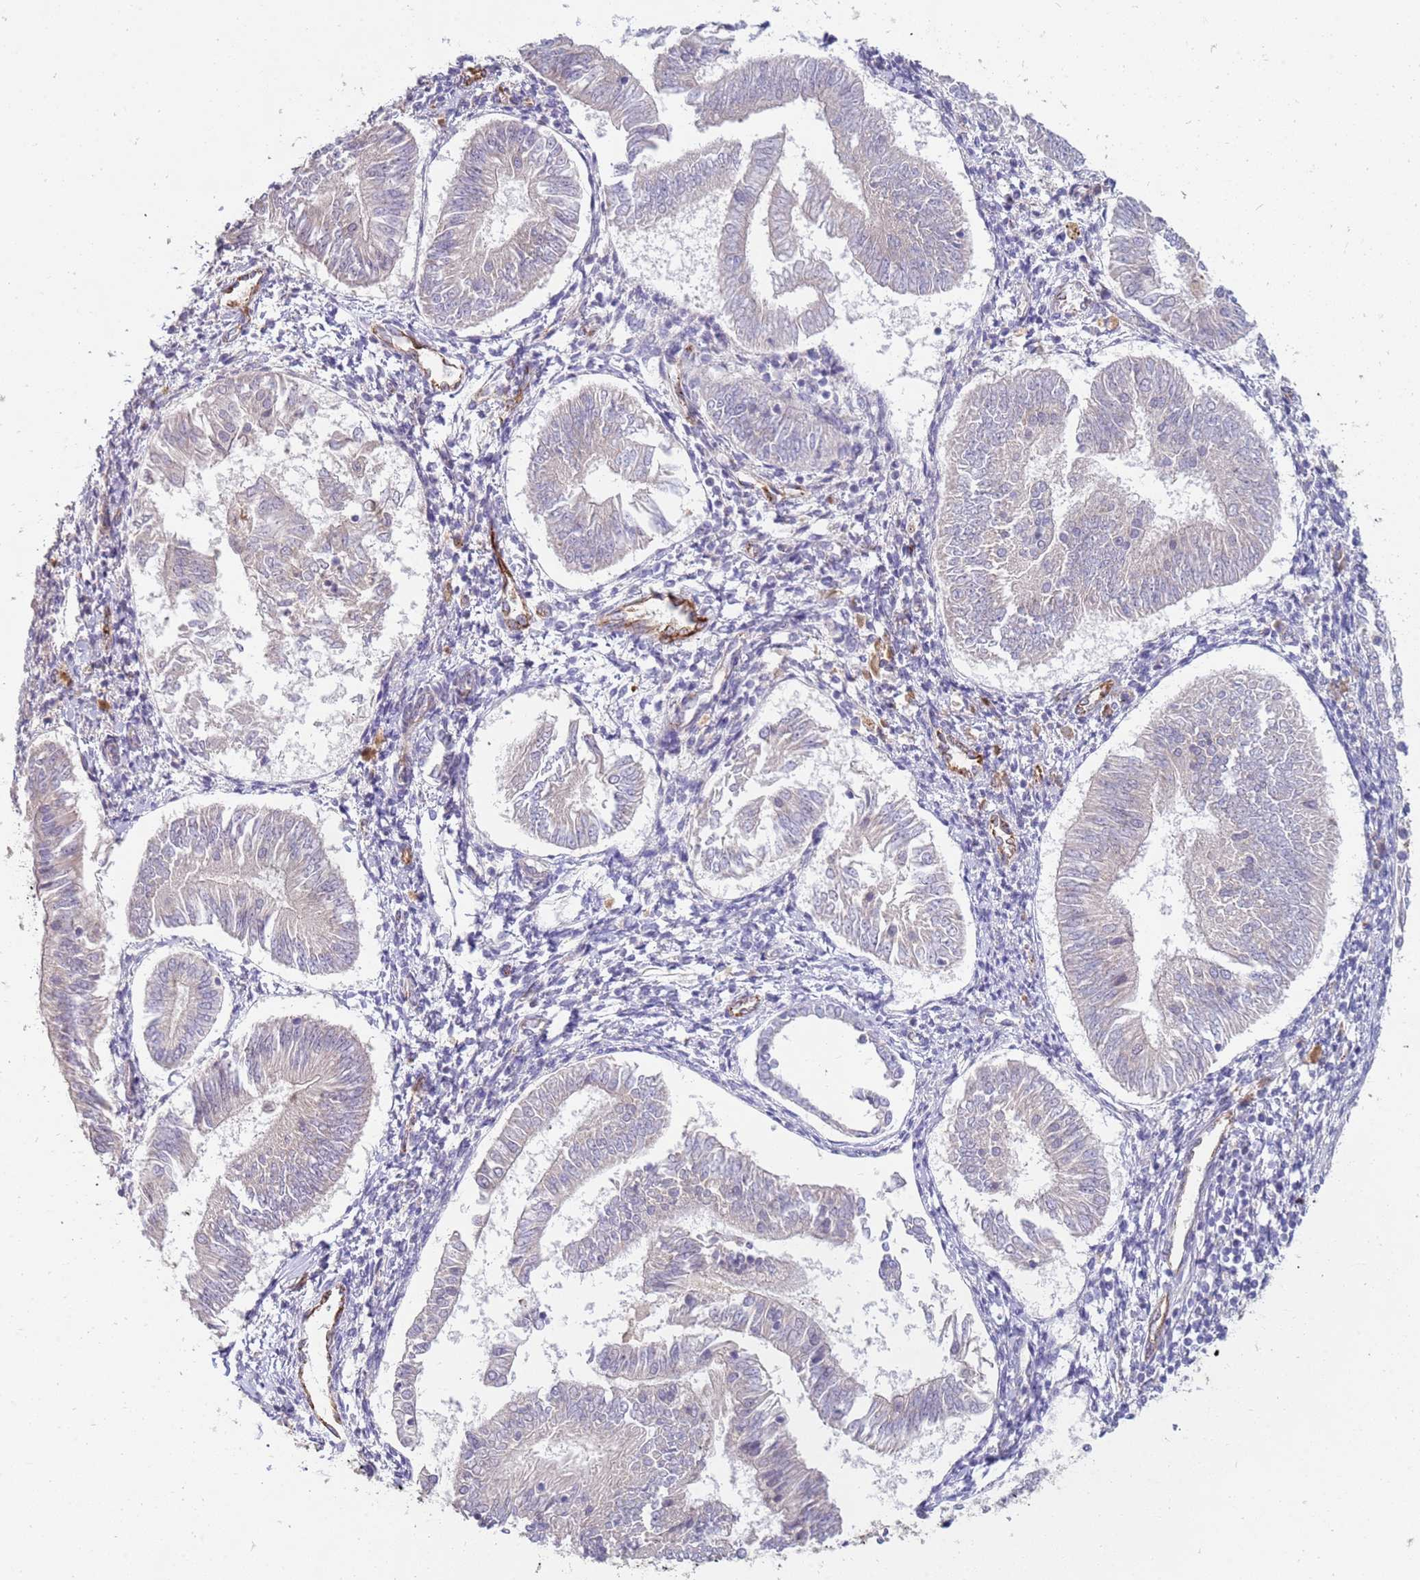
{"staining": {"intensity": "negative", "quantity": "none", "location": "none"}, "tissue": "endometrial cancer", "cell_type": "Tumor cells", "image_type": "cancer", "snomed": [{"axis": "morphology", "description": "Adenocarcinoma, NOS"}, {"axis": "topography", "description": "Endometrium"}], "caption": "DAB (3,3'-diaminobenzidine) immunohistochemical staining of endometrial cancer (adenocarcinoma) demonstrates no significant expression in tumor cells.", "gene": "NMUR2", "patient": {"sex": "female", "age": 58}}